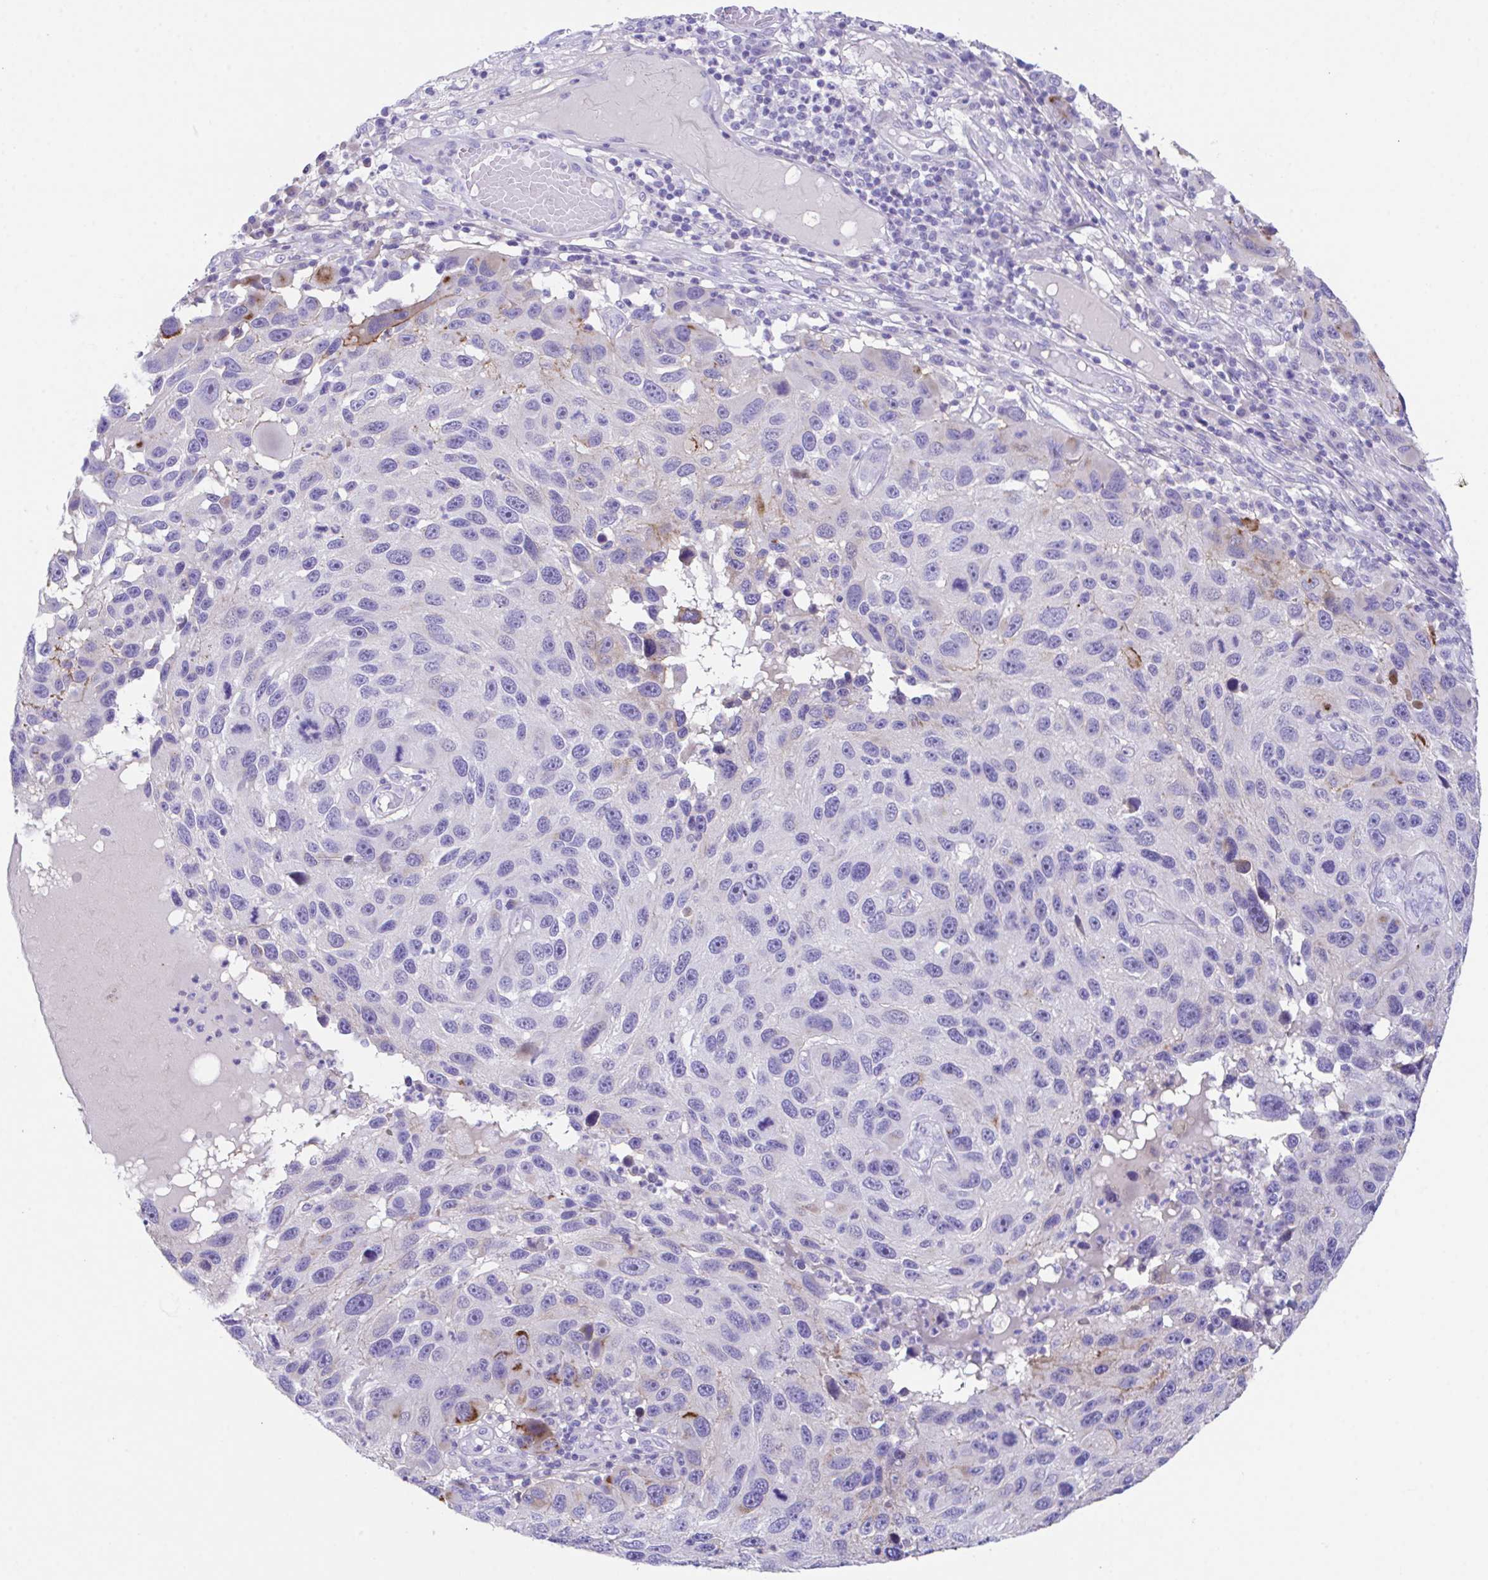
{"staining": {"intensity": "strong", "quantity": "<25%", "location": "cytoplasmic/membranous"}, "tissue": "melanoma", "cell_type": "Tumor cells", "image_type": "cancer", "snomed": [{"axis": "morphology", "description": "Malignant melanoma, NOS"}, {"axis": "topography", "description": "Skin"}], "caption": "The immunohistochemical stain labels strong cytoplasmic/membranous positivity in tumor cells of melanoma tissue.", "gene": "SLC16A6", "patient": {"sex": "male", "age": 53}}